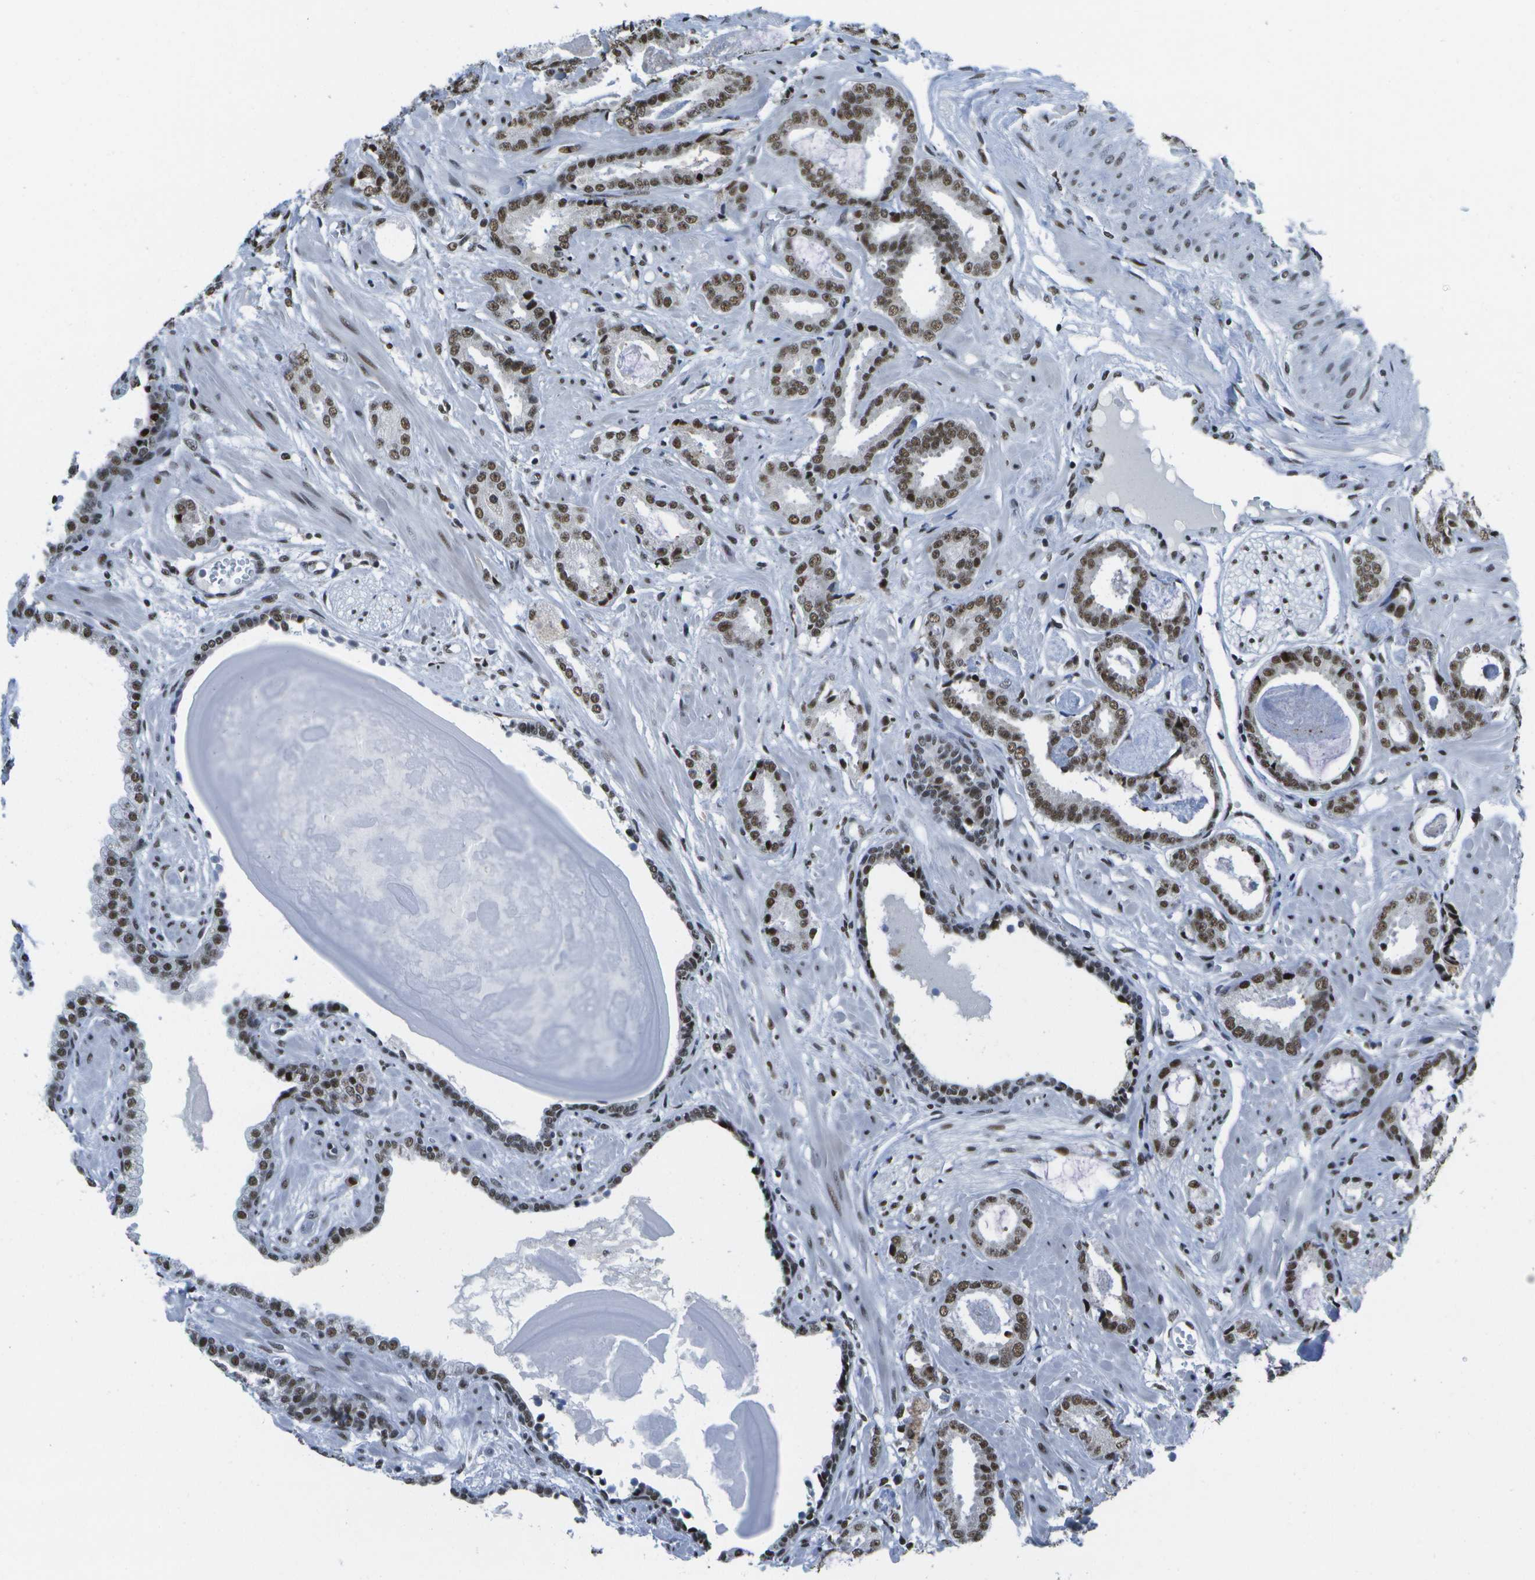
{"staining": {"intensity": "strong", "quantity": ">75%", "location": "nuclear"}, "tissue": "prostate cancer", "cell_type": "Tumor cells", "image_type": "cancer", "snomed": [{"axis": "morphology", "description": "Adenocarcinoma, Low grade"}, {"axis": "topography", "description": "Prostate"}], "caption": "About >75% of tumor cells in human prostate adenocarcinoma (low-grade) demonstrate strong nuclear protein positivity as visualized by brown immunohistochemical staining.", "gene": "NSRP1", "patient": {"sex": "male", "age": 53}}